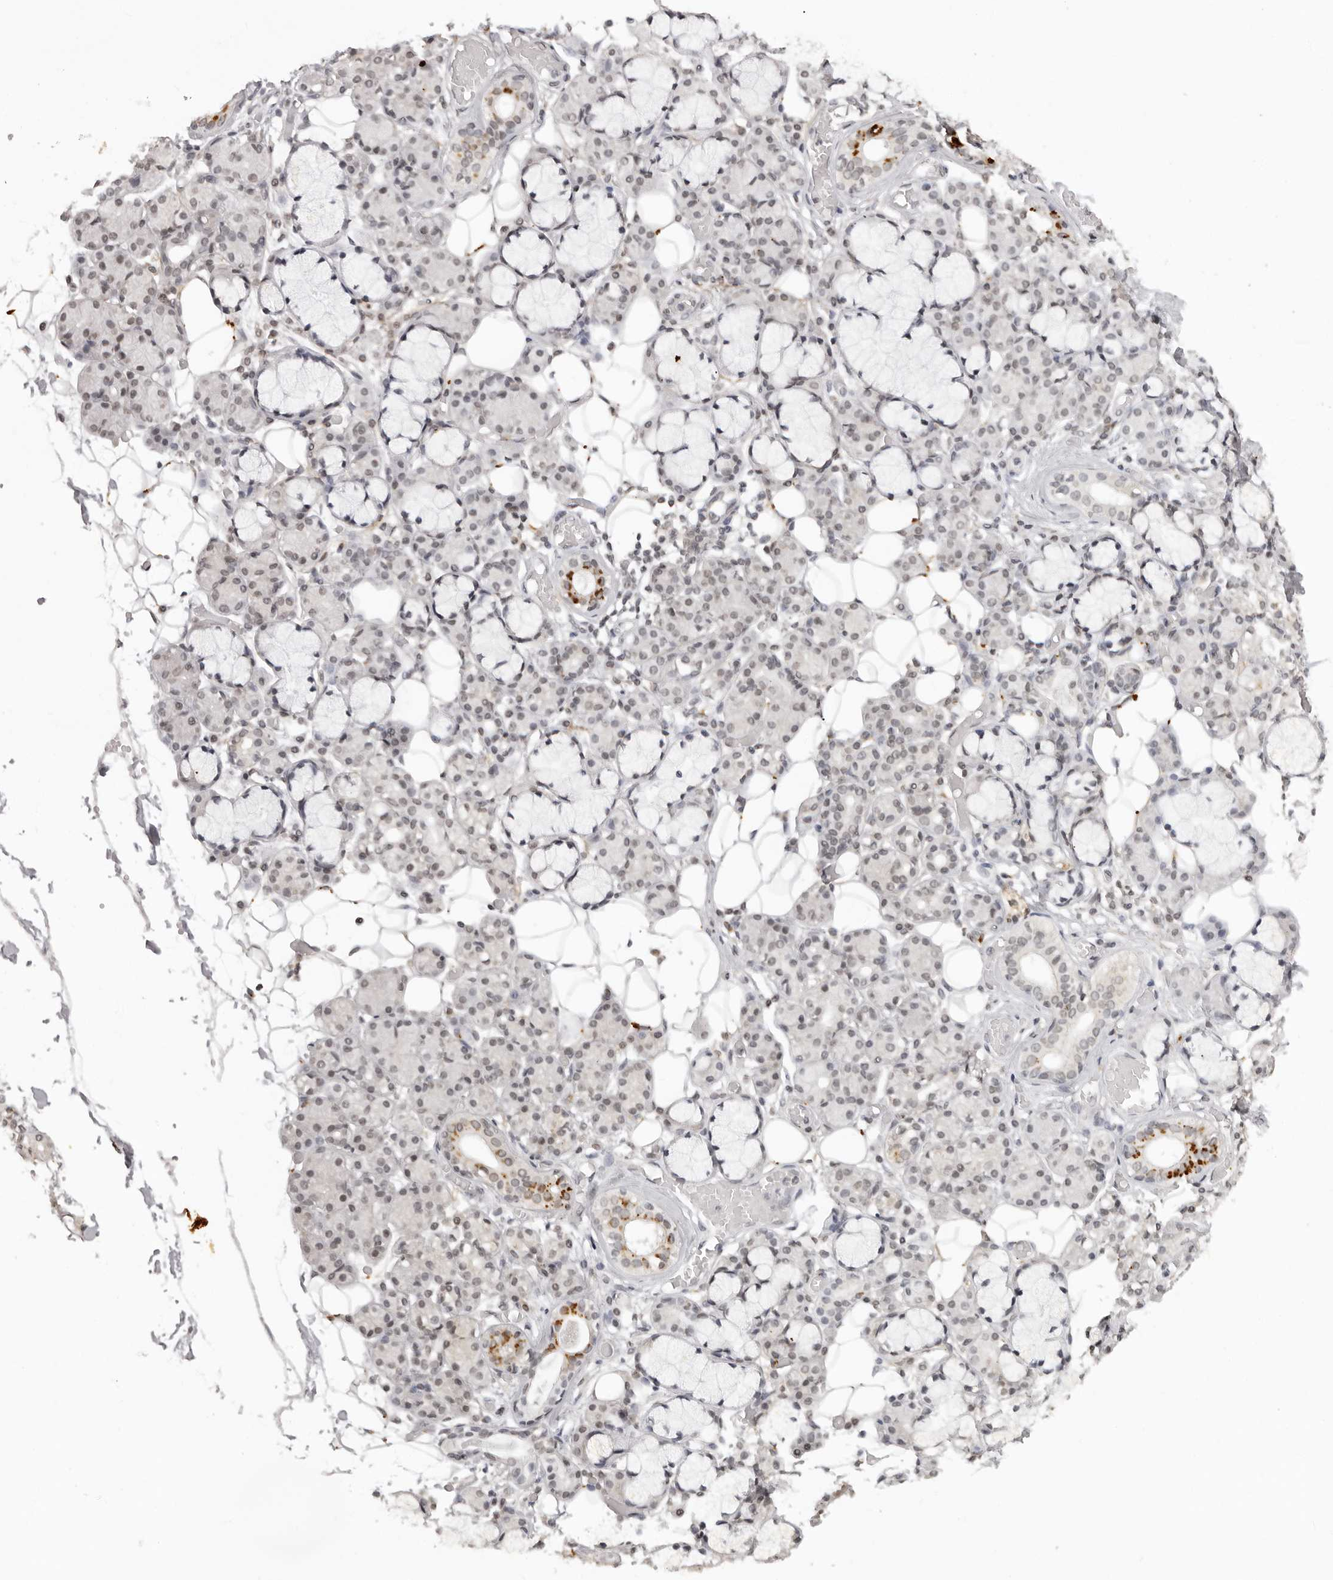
{"staining": {"intensity": "moderate", "quantity": "<25%", "location": "cytoplasmic/membranous"}, "tissue": "salivary gland", "cell_type": "Glandular cells", "image_type": "normal", "snomed": [{"axis": "morphology", "description": "Normal tissue, NOS"}, {"axis": "topography", "description": "Salivary gland"}], "caption": "Immunohistochemical staining of normal human salivary gland demonstrates low levels of moderate cytoplasmic/membranous expression in about <25% of glandular cells. (DAB (3,3'-diaminobenzidine) IHC with brightfield microscopy, high magnification).", "gene": "NTM", "patient": {"sex": "male", "age": 63}}